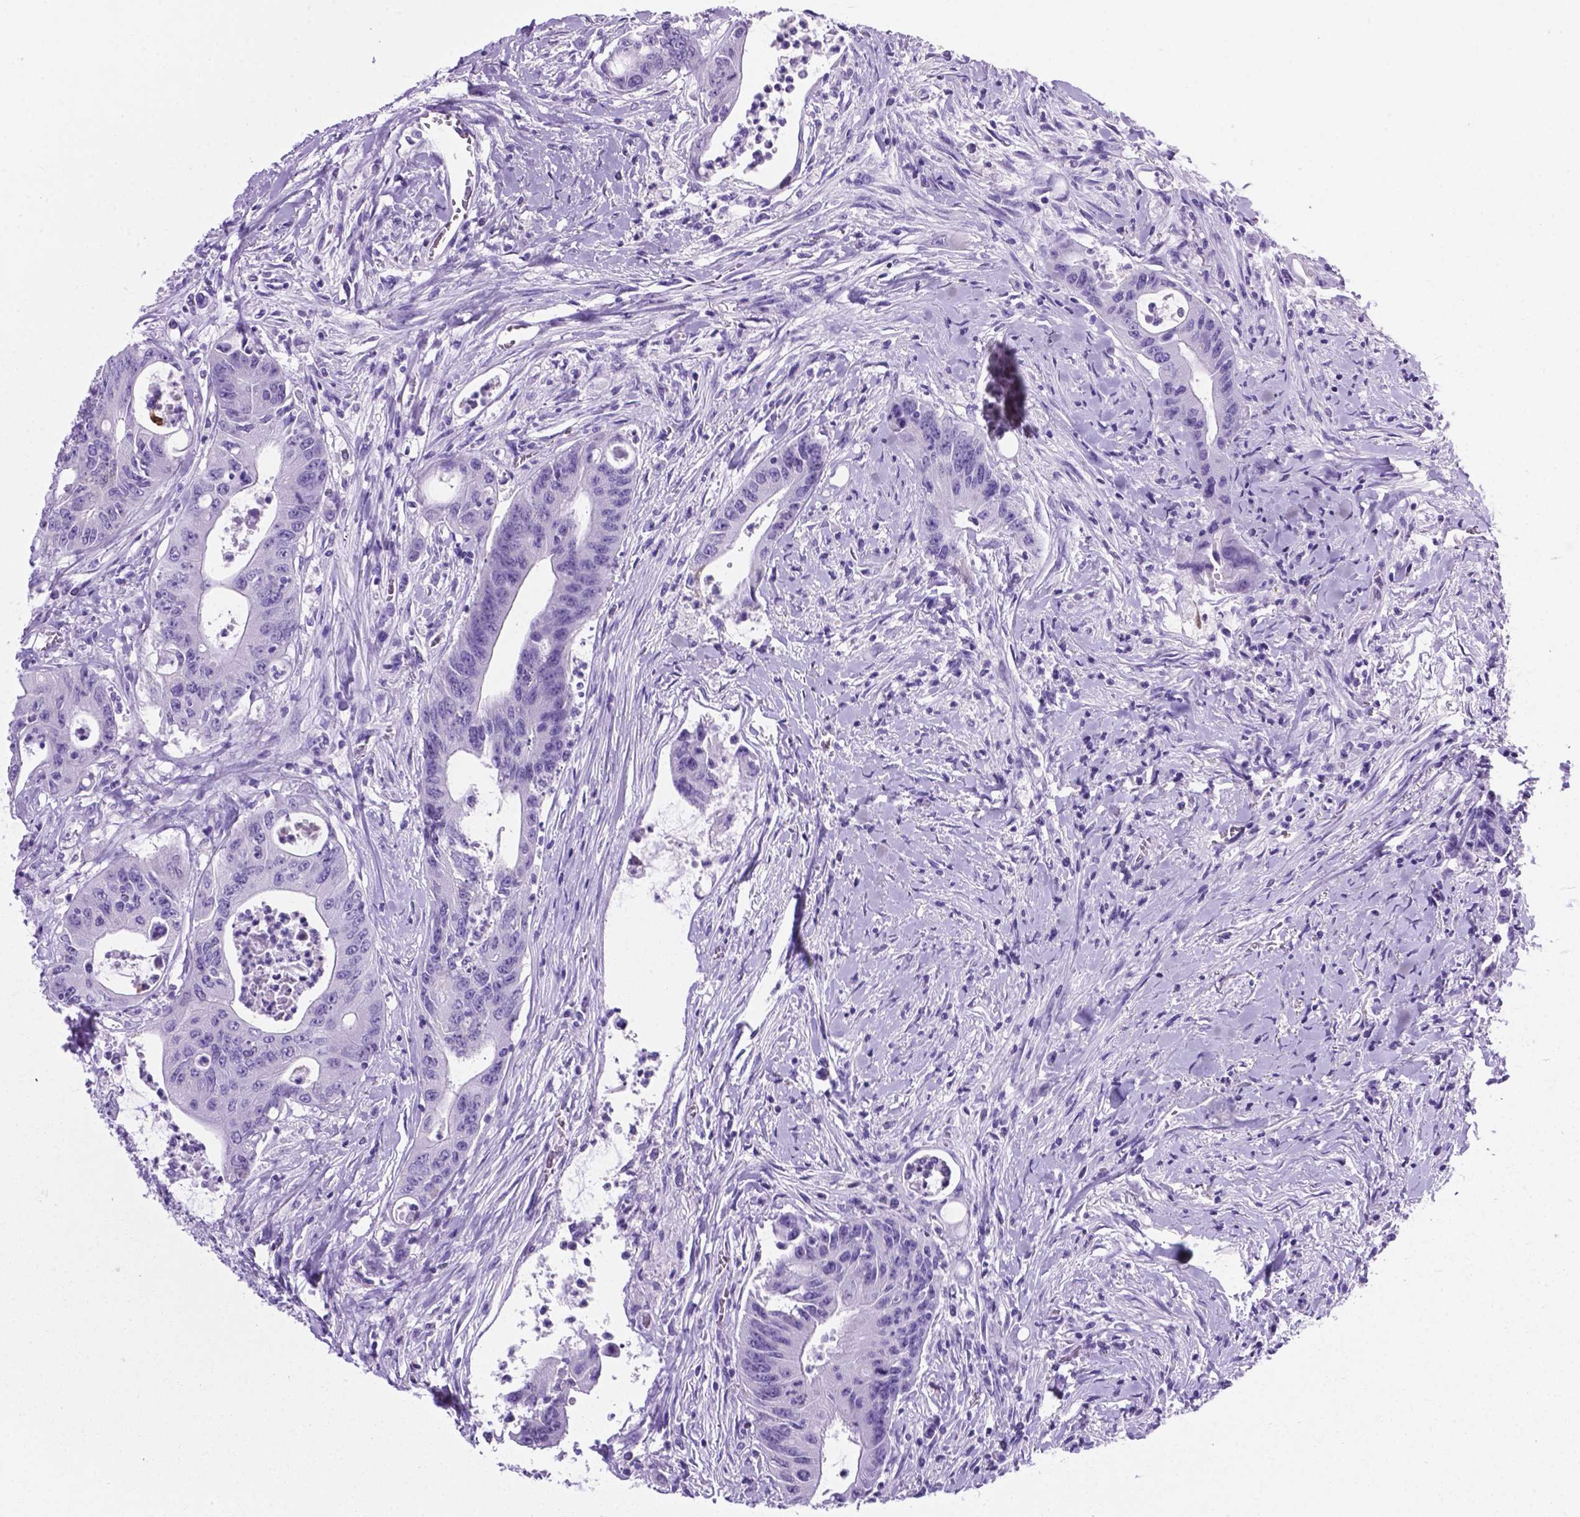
{"staining": {"intensity": "negative", "quantity": "none", "location": "none"}, "tissue": "colorectal cancer", "cell_type": "Tumor cells", "image_type": "cancer", "snomed": [{"axis": "morphology", "description": "Adenocarcinoma, NOS"}, {"axis": "topography", "description": "Rectum"}], "caption": "Immunohistochemical staining of colorectal cancer displays no significant staining in tumor cells.", "gene": "C17orf107", "patient": {"sex": "male", "age": 59}}